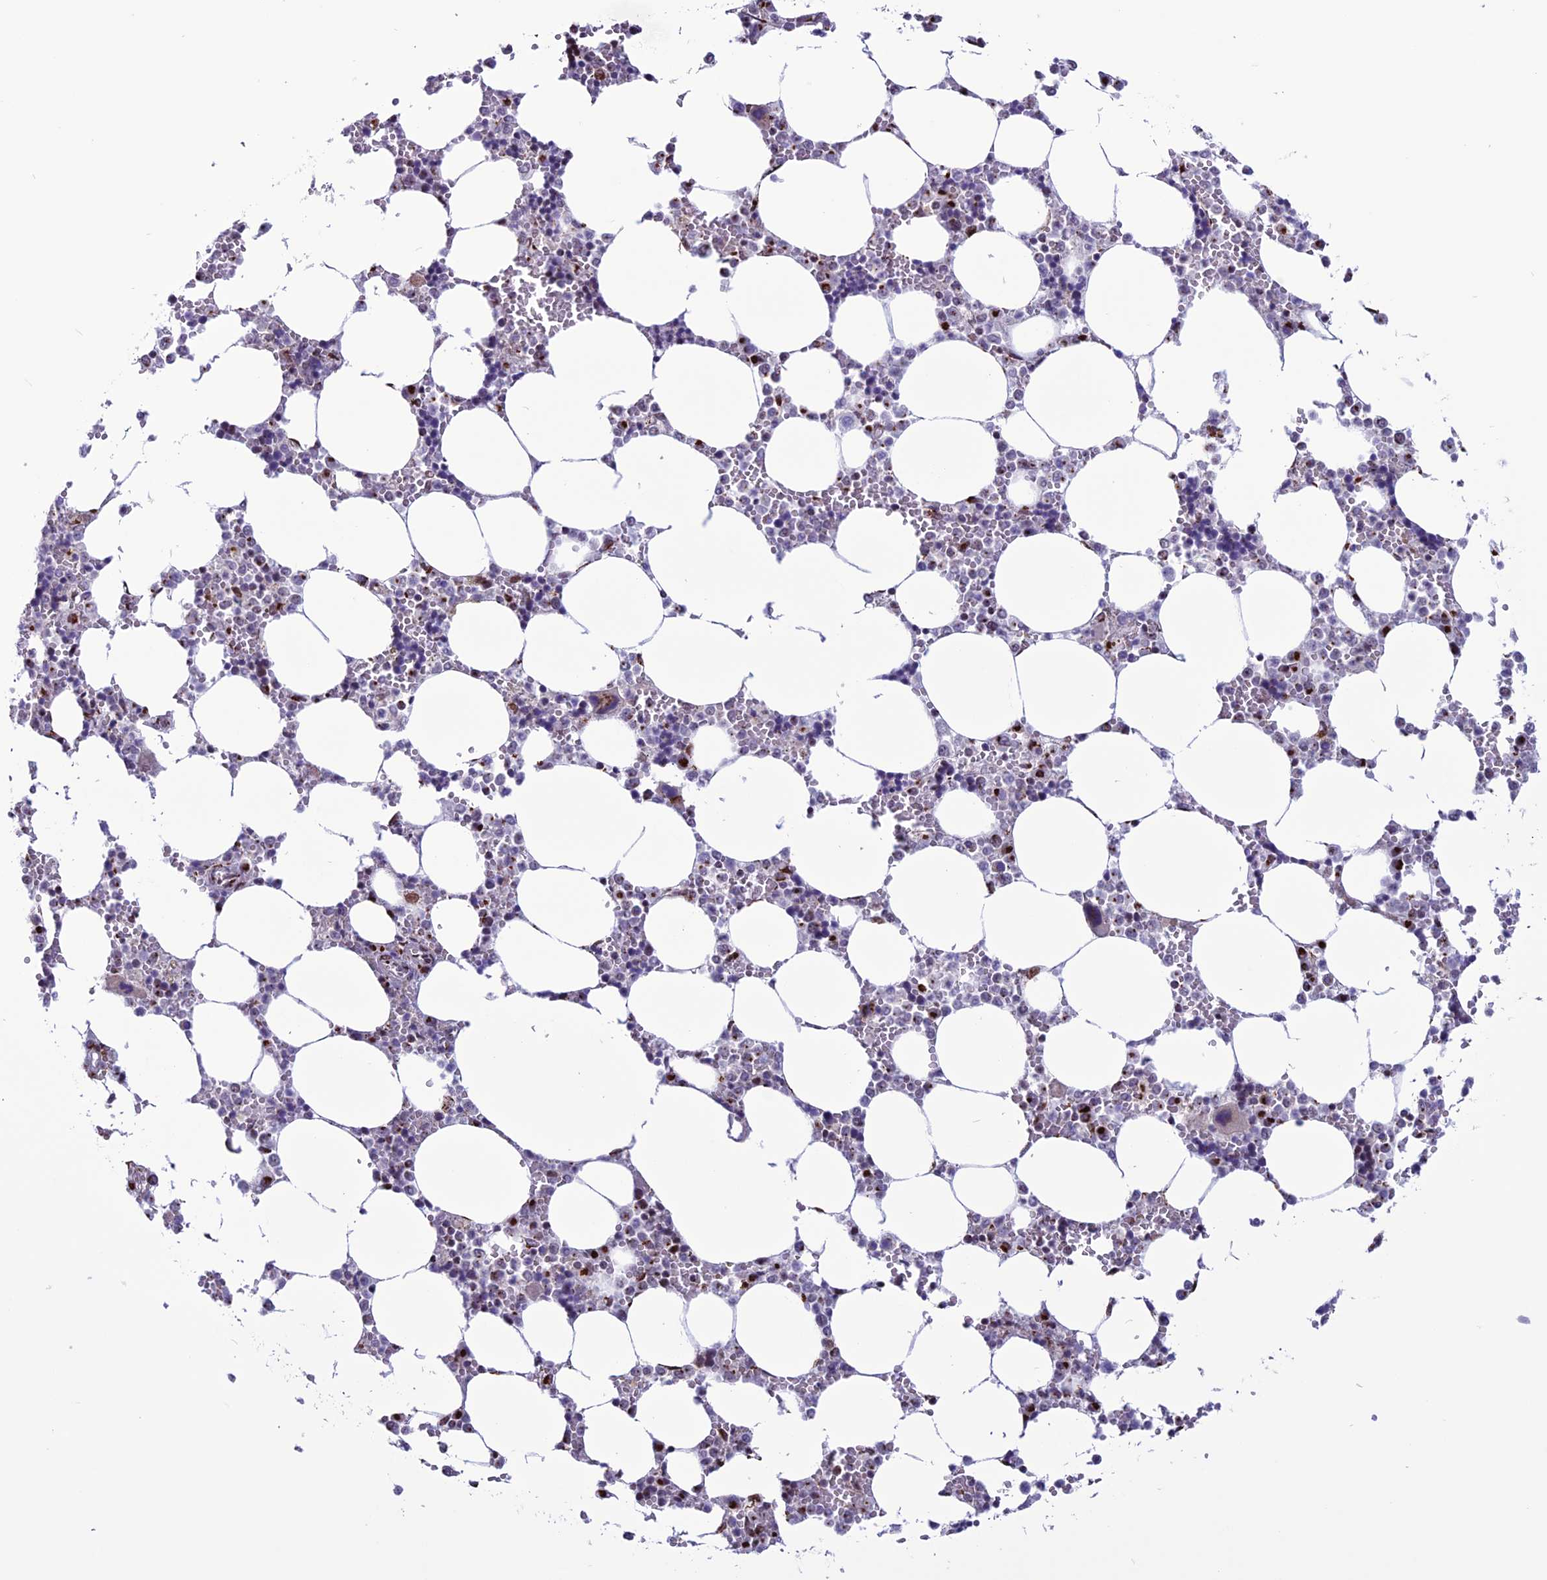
{"staining": {"intensity": "strong", "quantity": "<25%", "location": "cytoplasmic/membranous,nuclear"}, "tissue": "bone marrow", "cell_type": "Hematopoietic cells", "image_type": "normal", "snomed": [{"axis": "morphology", "description": "Normal tissue, NOS"}, {"axis": "topography", "description": "Bone marrow"}], "caption": "A micrograph showing strong cytoplasmic/membranous,nuclear positivity in approximately <25% of hematopoietic cells in benign bone marrow, as visualized by brown immunohistochemical staining.", "gene": "PLEKHA4", "patient": {"sex": "male", "age": 64}}